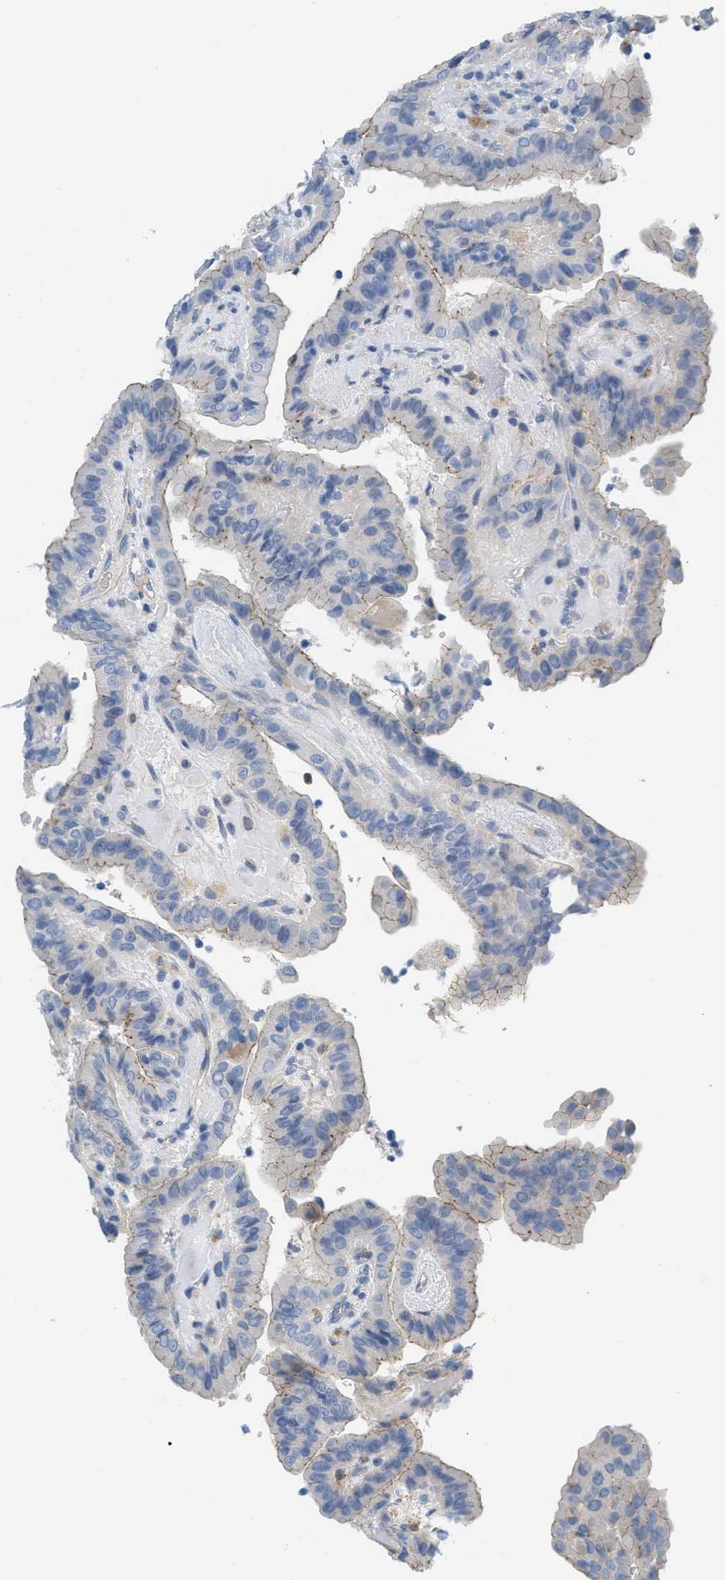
{"staining": {"intensity": "weak", "quantity": "<25%", "location": "cytoplasmic/membranous"}, "tissue": "thyroid cancer", "cell_type": "Tumor cells", "image_type": "cancer", "snomed": [{"axis": "morphology", "description": "Papillary adenocarcinoma, NOS"}, {"axis": "topography", "description": "Thyroid gland"}], "caption": "Immunohistochemical staining of human thyroid cancer displays no significant staining in tumor cells.", "gene": "CRB3", "patient": {"sex": "male", "age": 33}}